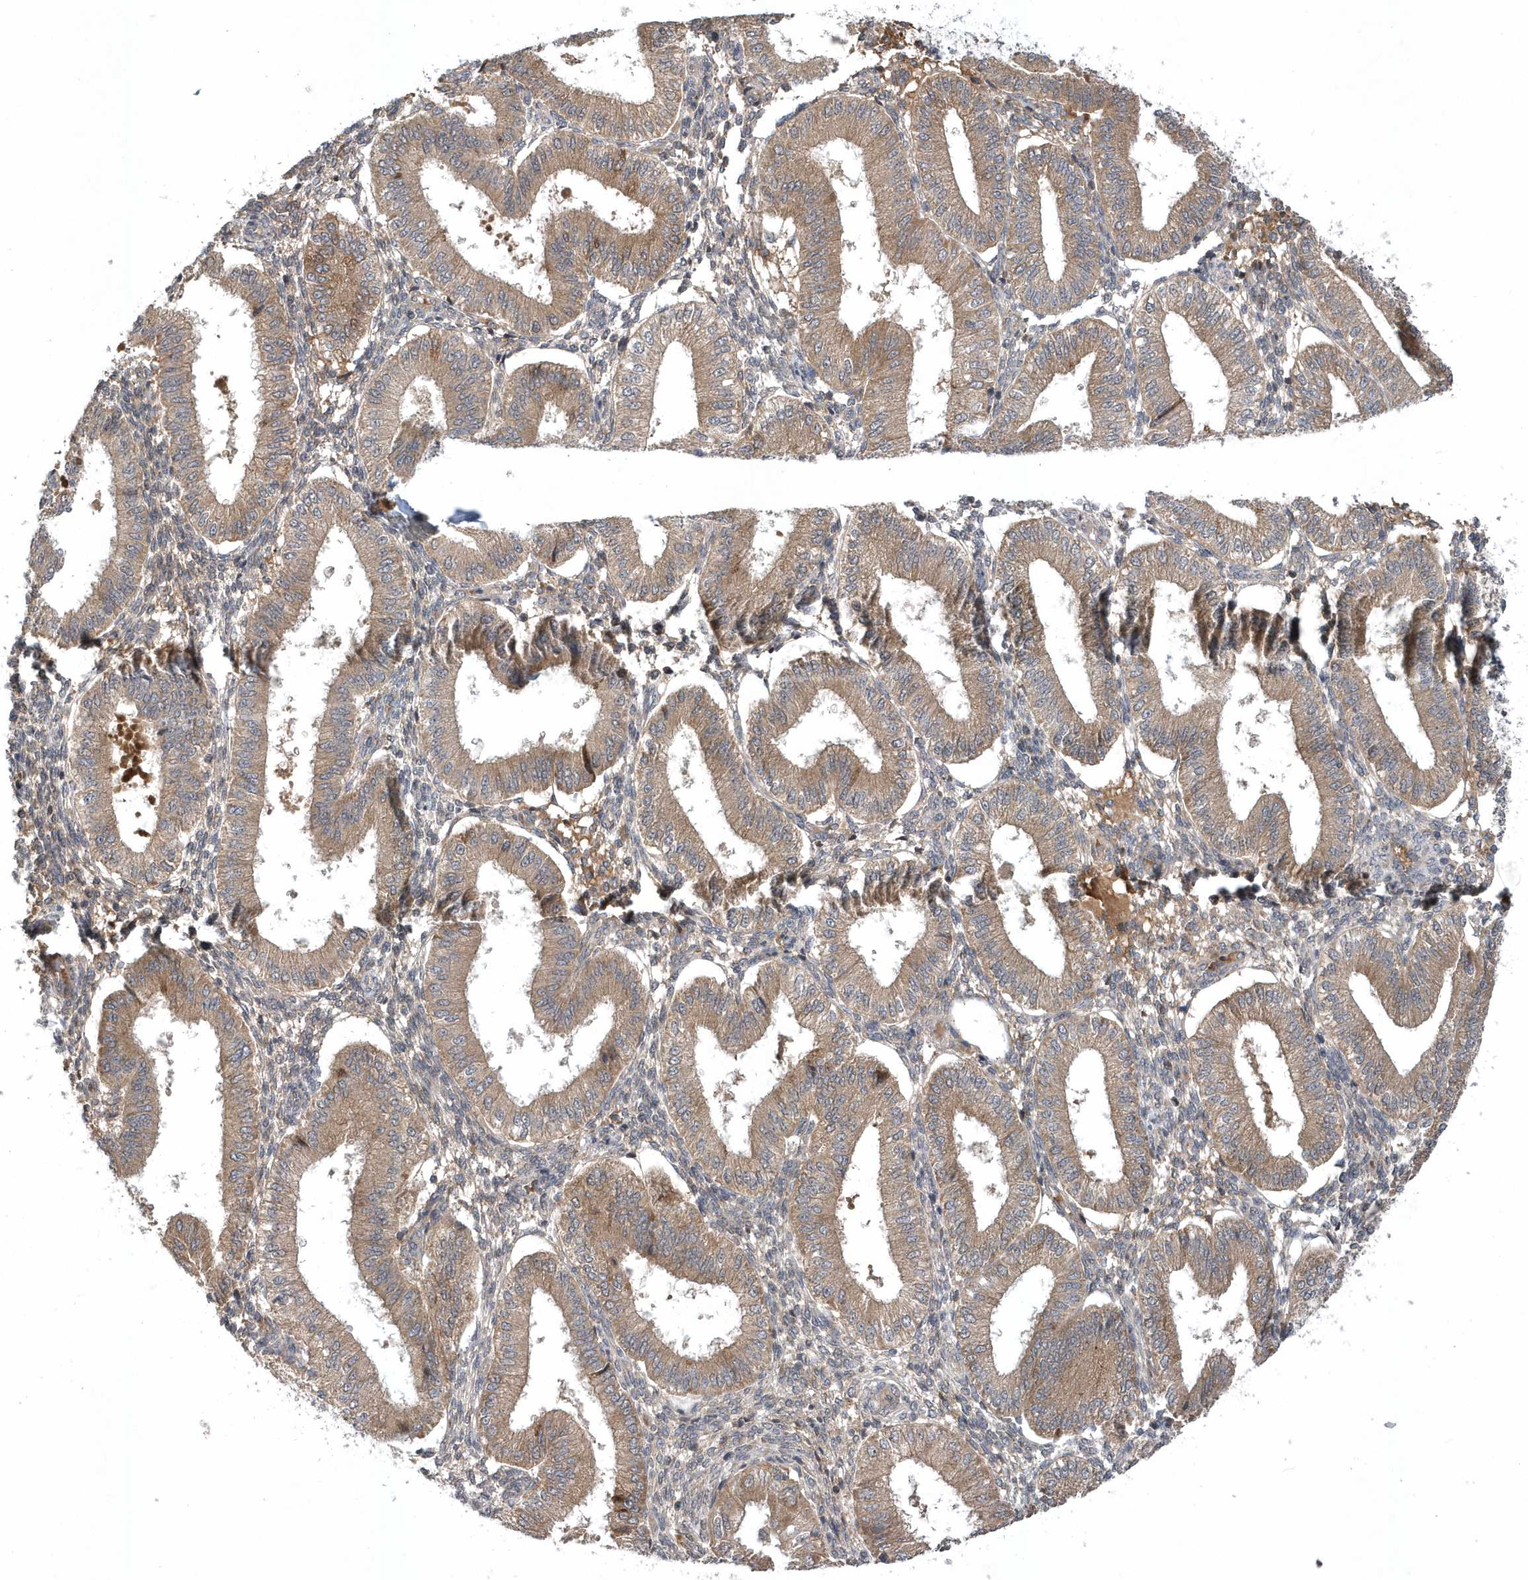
{"staining": {"intensity": "negative", "quantity": "none", "location": "none"}, "tissue": "endometrium", "cell_type": "Cells in endometrial stroma", "image_type": "normal", "snomed": [{"axis": "morphology", "description": "Normal tissue, NOS"}, {"axis": "topography", "description": "Endometrium"}], "caption": "High power microscopy micrograph of an immunohistochemistry image of benign endometrium, revealing no significant staining in cells in endometrial stroma.", "gene": "HMGCS1", "patient": {"sex": "female", "age": 39}}